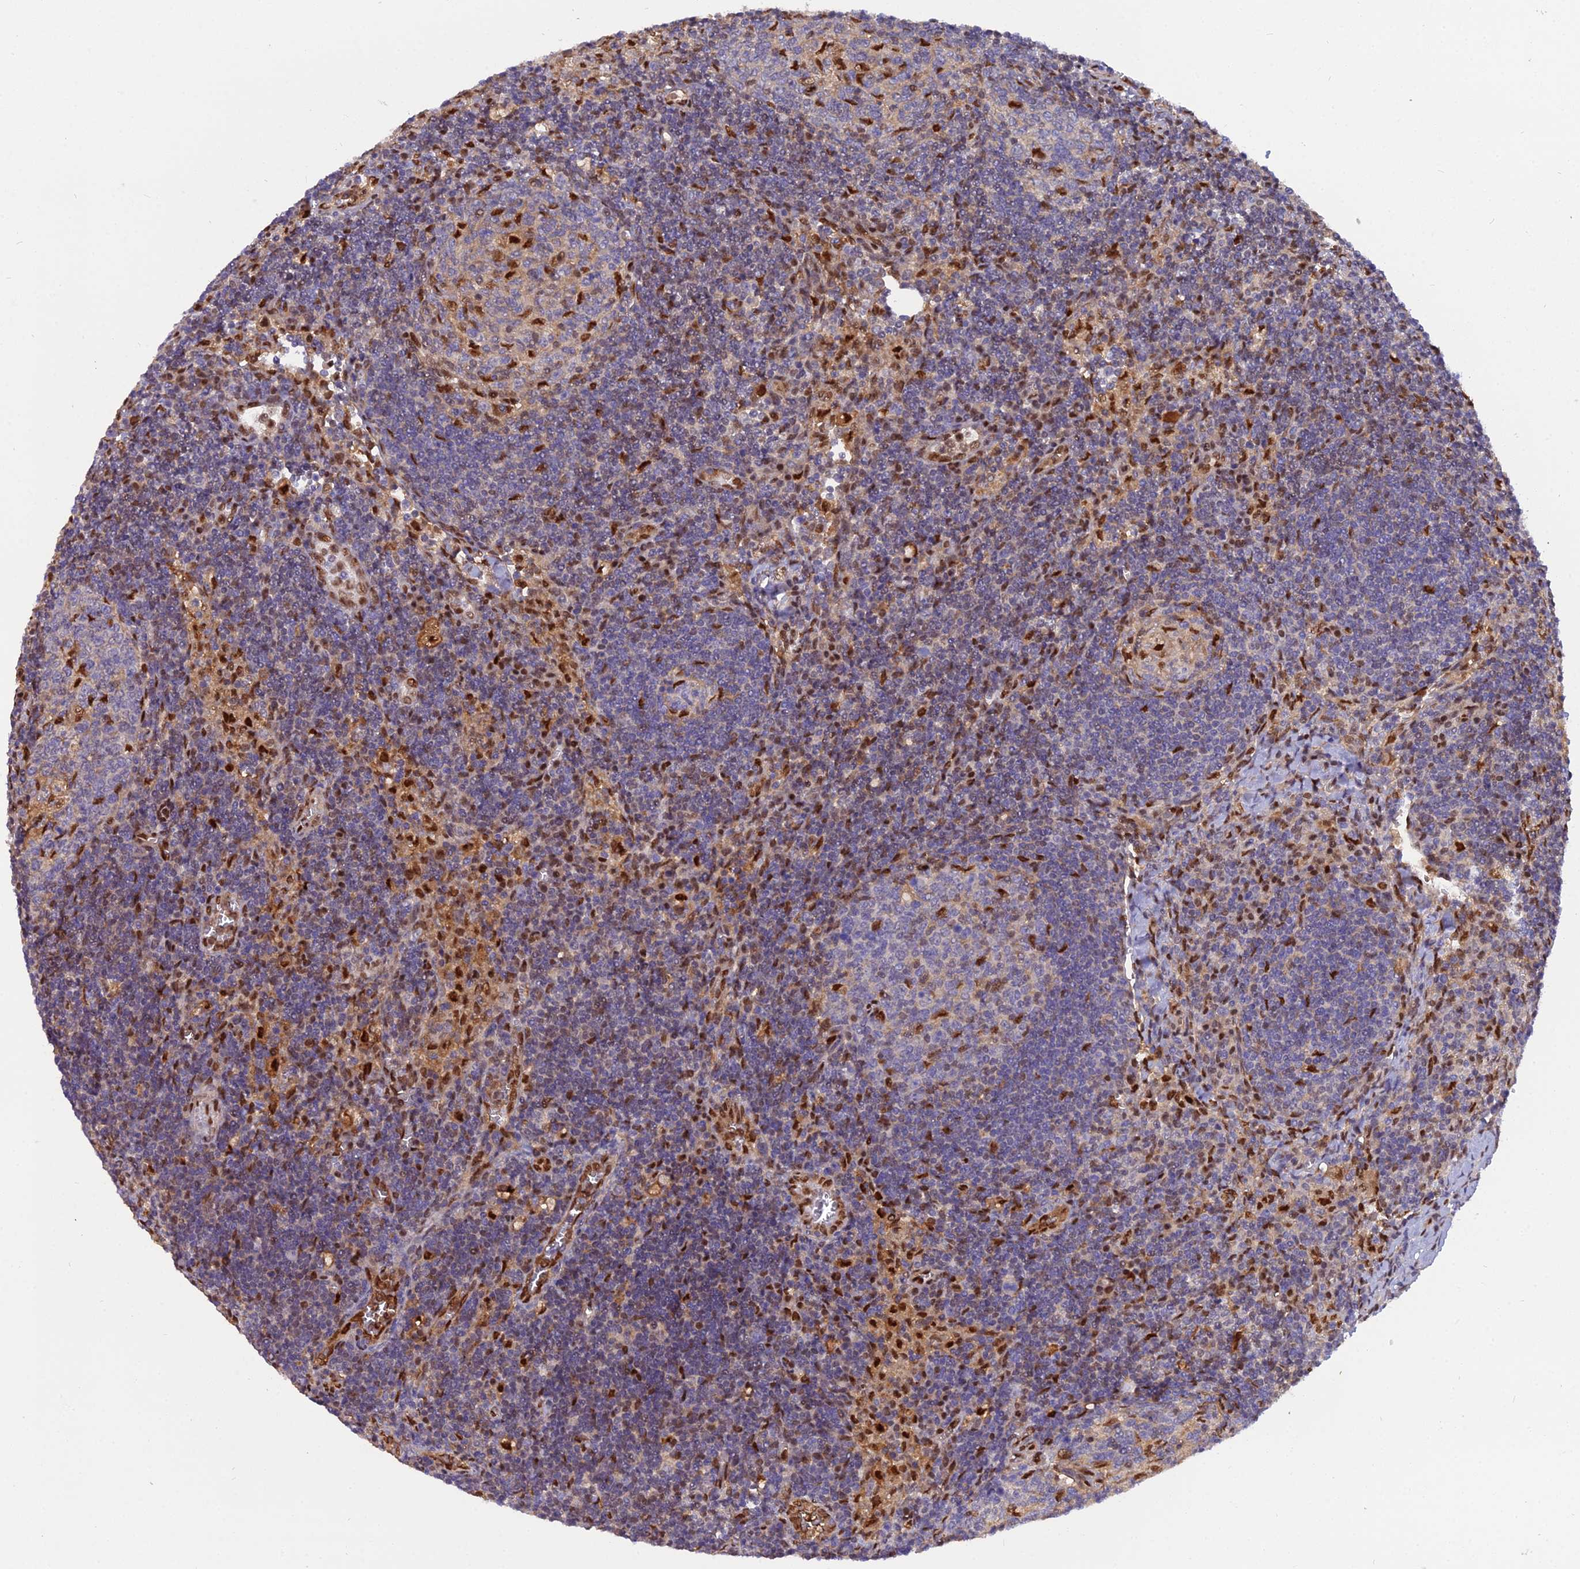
{"staining": {"intensity": "strong", "quantity": "<25%", "location": "nuclear"}, "tissue": "lymph node", "cell_type": "Germinal center cells", "image_type": "normal", "snomed": [{"axis": "morphology", "description": "Normal tissue, NOS"}, {"axis": "topography", "description": "Lymph node"}], "caption": "A brown stain highlights strong nuclear staining of a protein in germinal center cells of benign human lymph node.", "gene": "NPEPL1", "patient": {"sex": "female", "age": 73}}